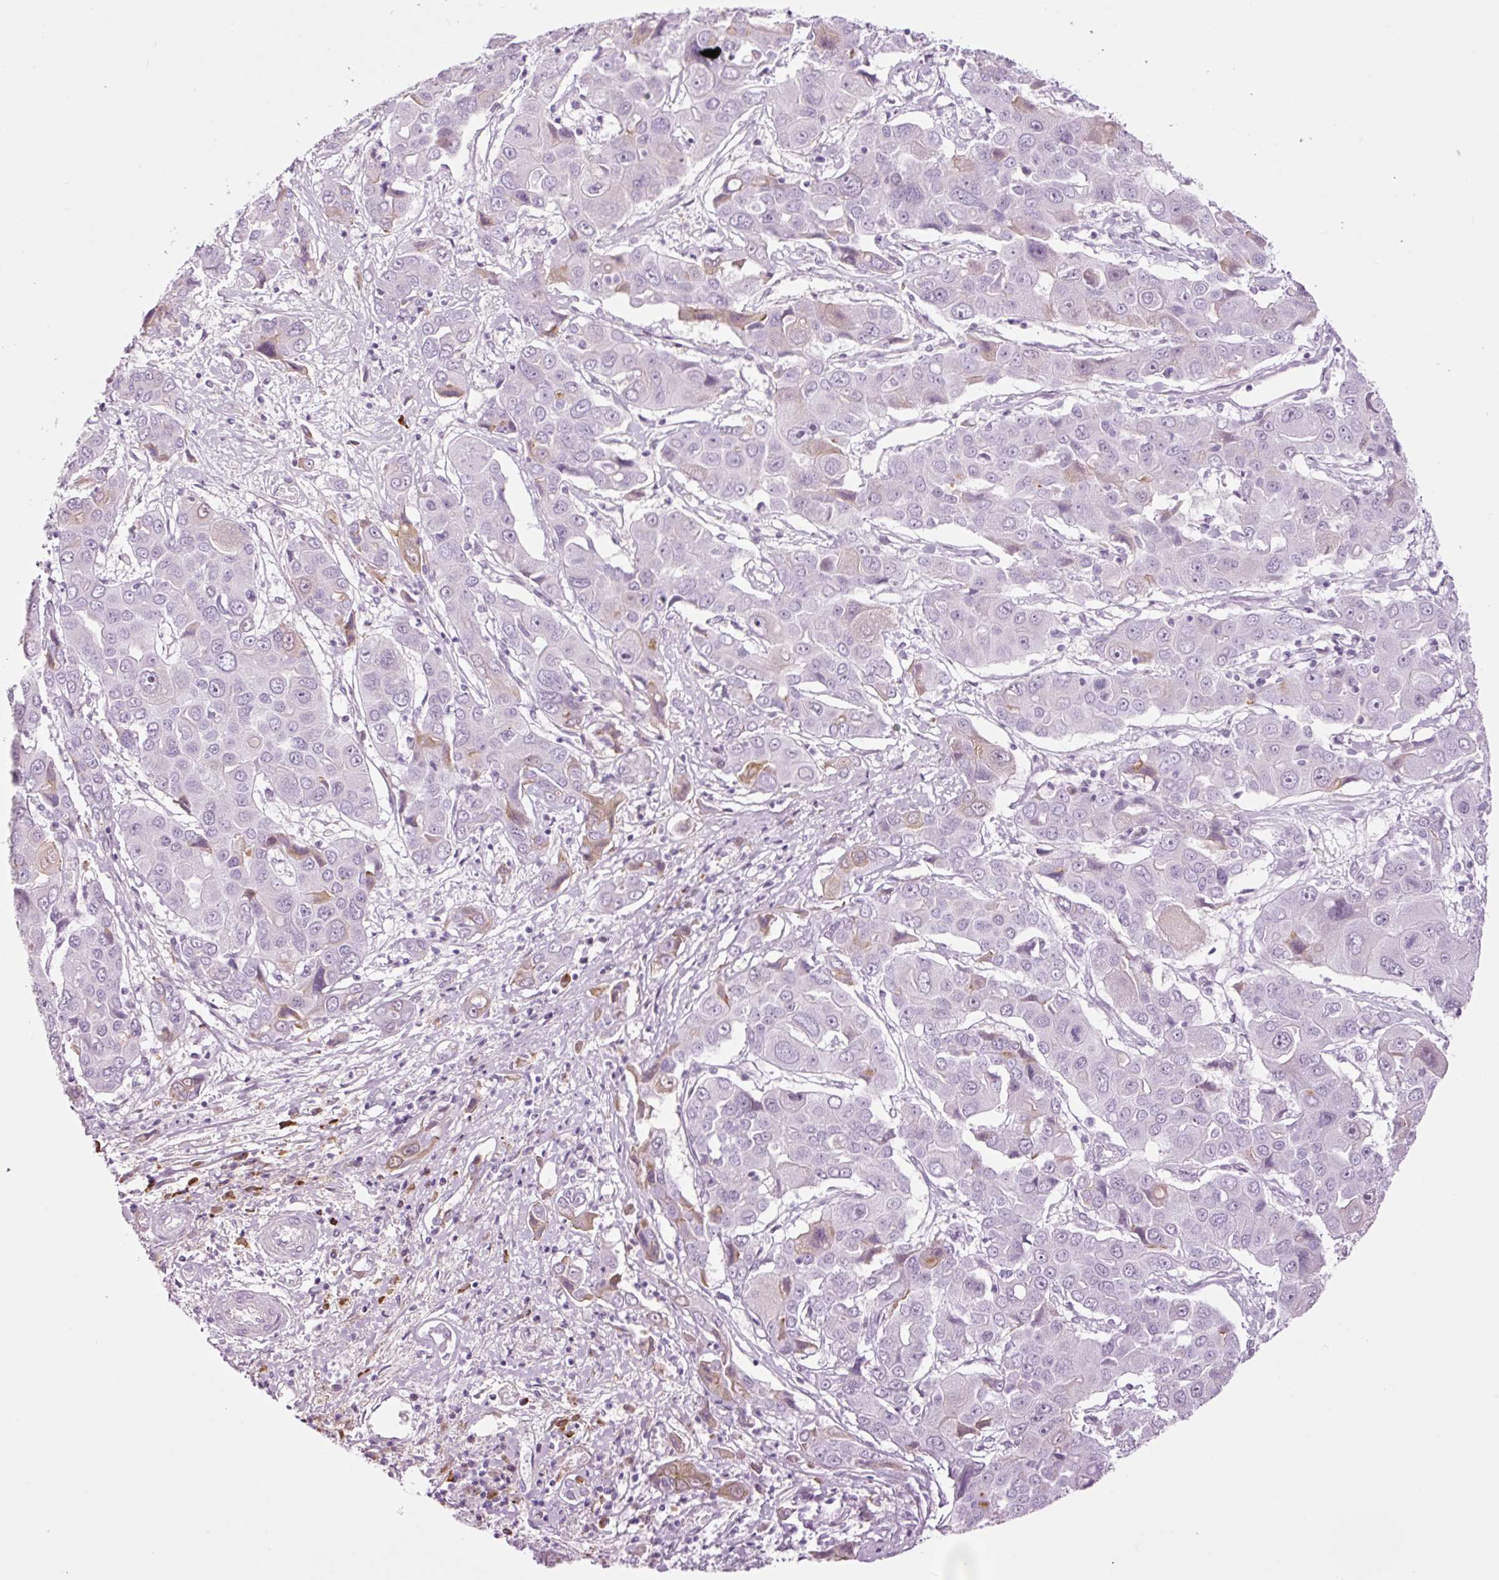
{"staining": {"intensity": "weak", "quantity": "<25%", "location": "cytoplasmic/membranous"}, "tissue": "liver cancer", "cell_type": "Tumor cells", "image_type": "cancer", "snomed": [{"axis": "morphology", "description": "Cholangiocarcinoma"}, {"axis": "topography", "description": "Liver"}], "caption": "Human liver cancer stained for a protein using immunohistochemistry (IHC) reveals no staining in tumor cells.", "gene": "KLF1", "patient": {"sex": "male", "age": 67}}